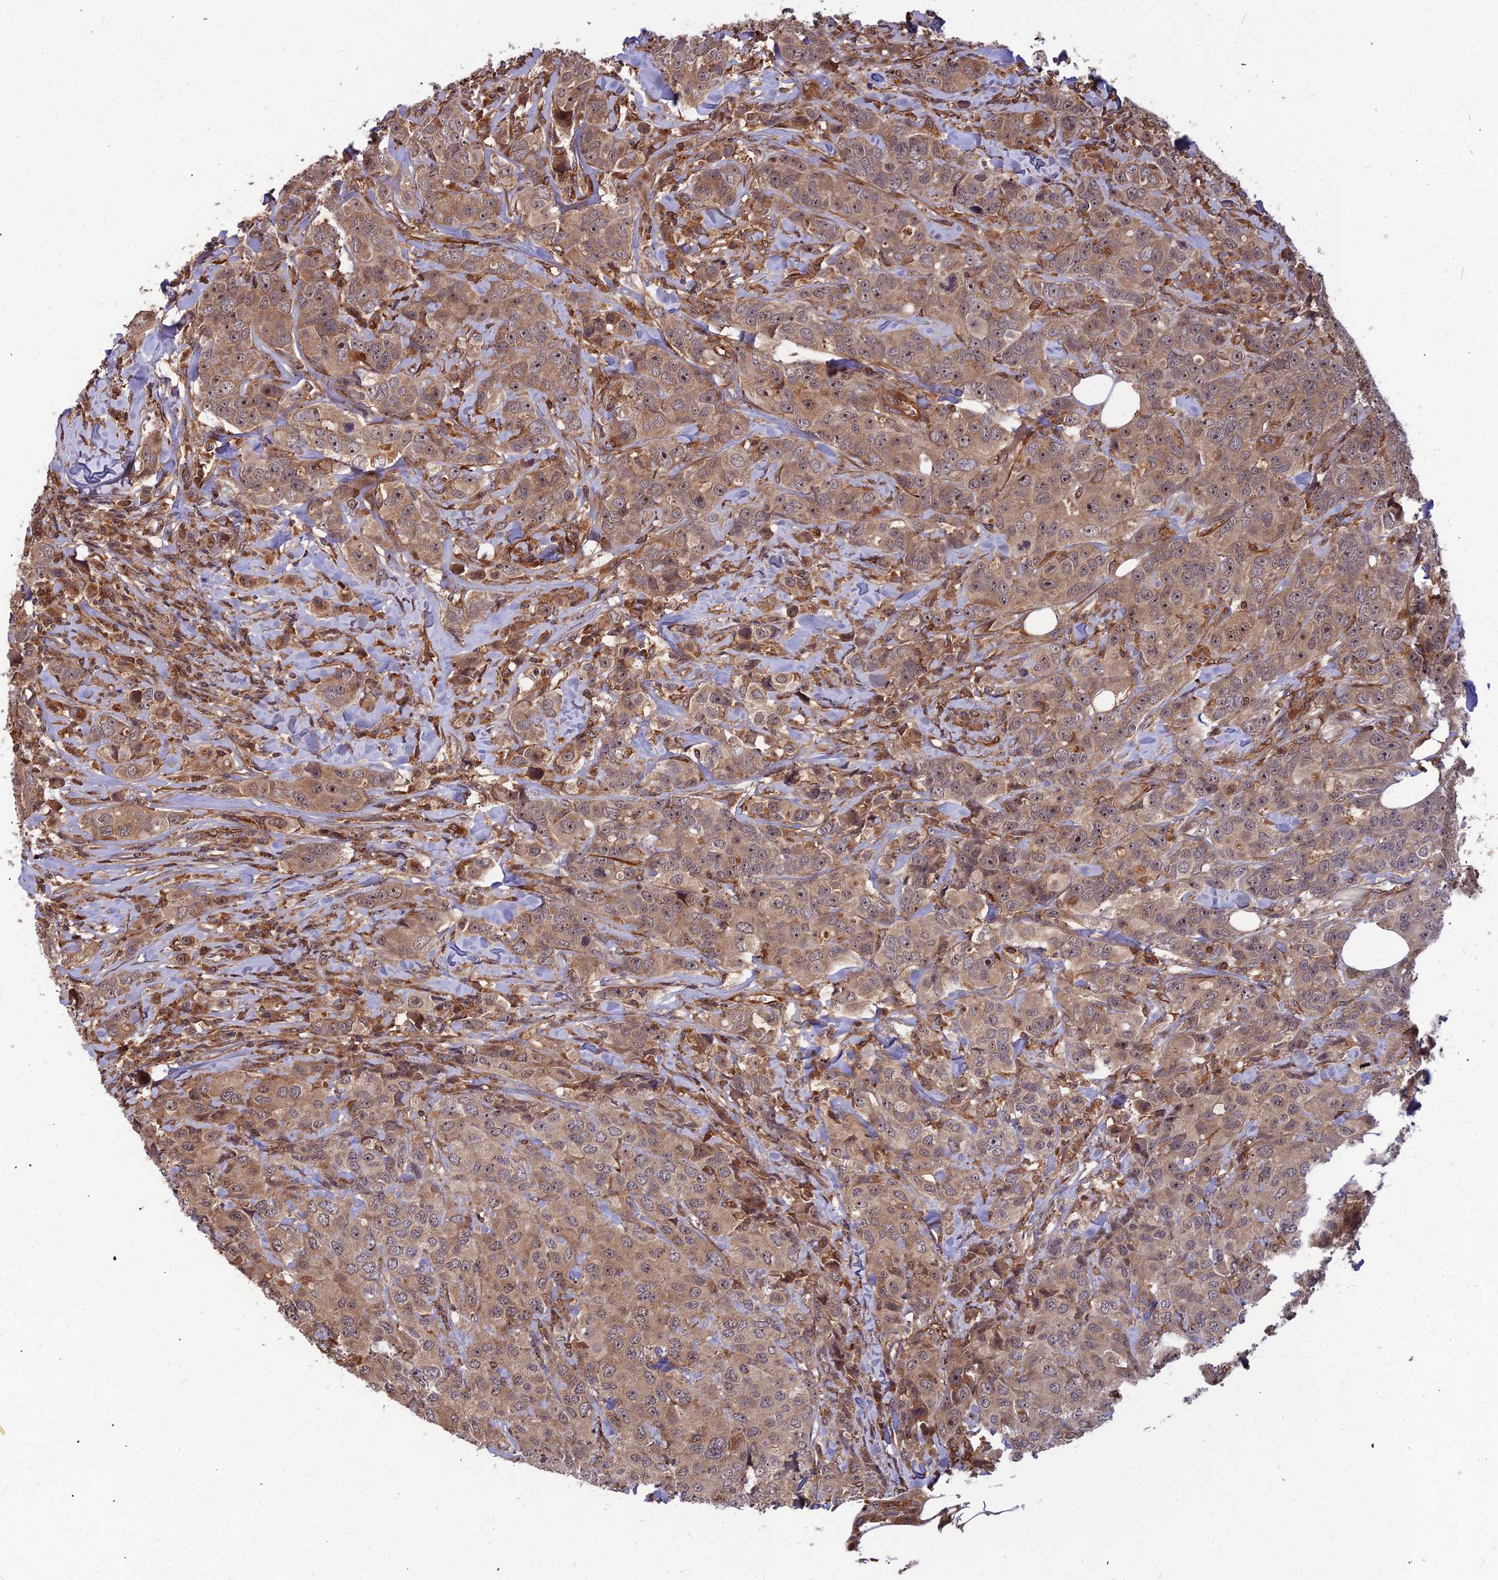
{"staining": {"intensity": "moderate", "quantity": ">75%", "location": "cytoplasmic/membranous,nuclear"}, "tissue": "breast cancer", "cell_type": "Tumor cells", "image_type": "cancer", "snomed": [{"axis": "morphology", "description": "Duct carcinoma"}, {"axis": "topography", "description": "Breast"}], "caption": "Invasive ductal carcinoma (breast) stained with a protein marker reveals moderate staining in tumor cells.", "gene": "ZNF467", "patient": {"sex": "female", "age": 43}}